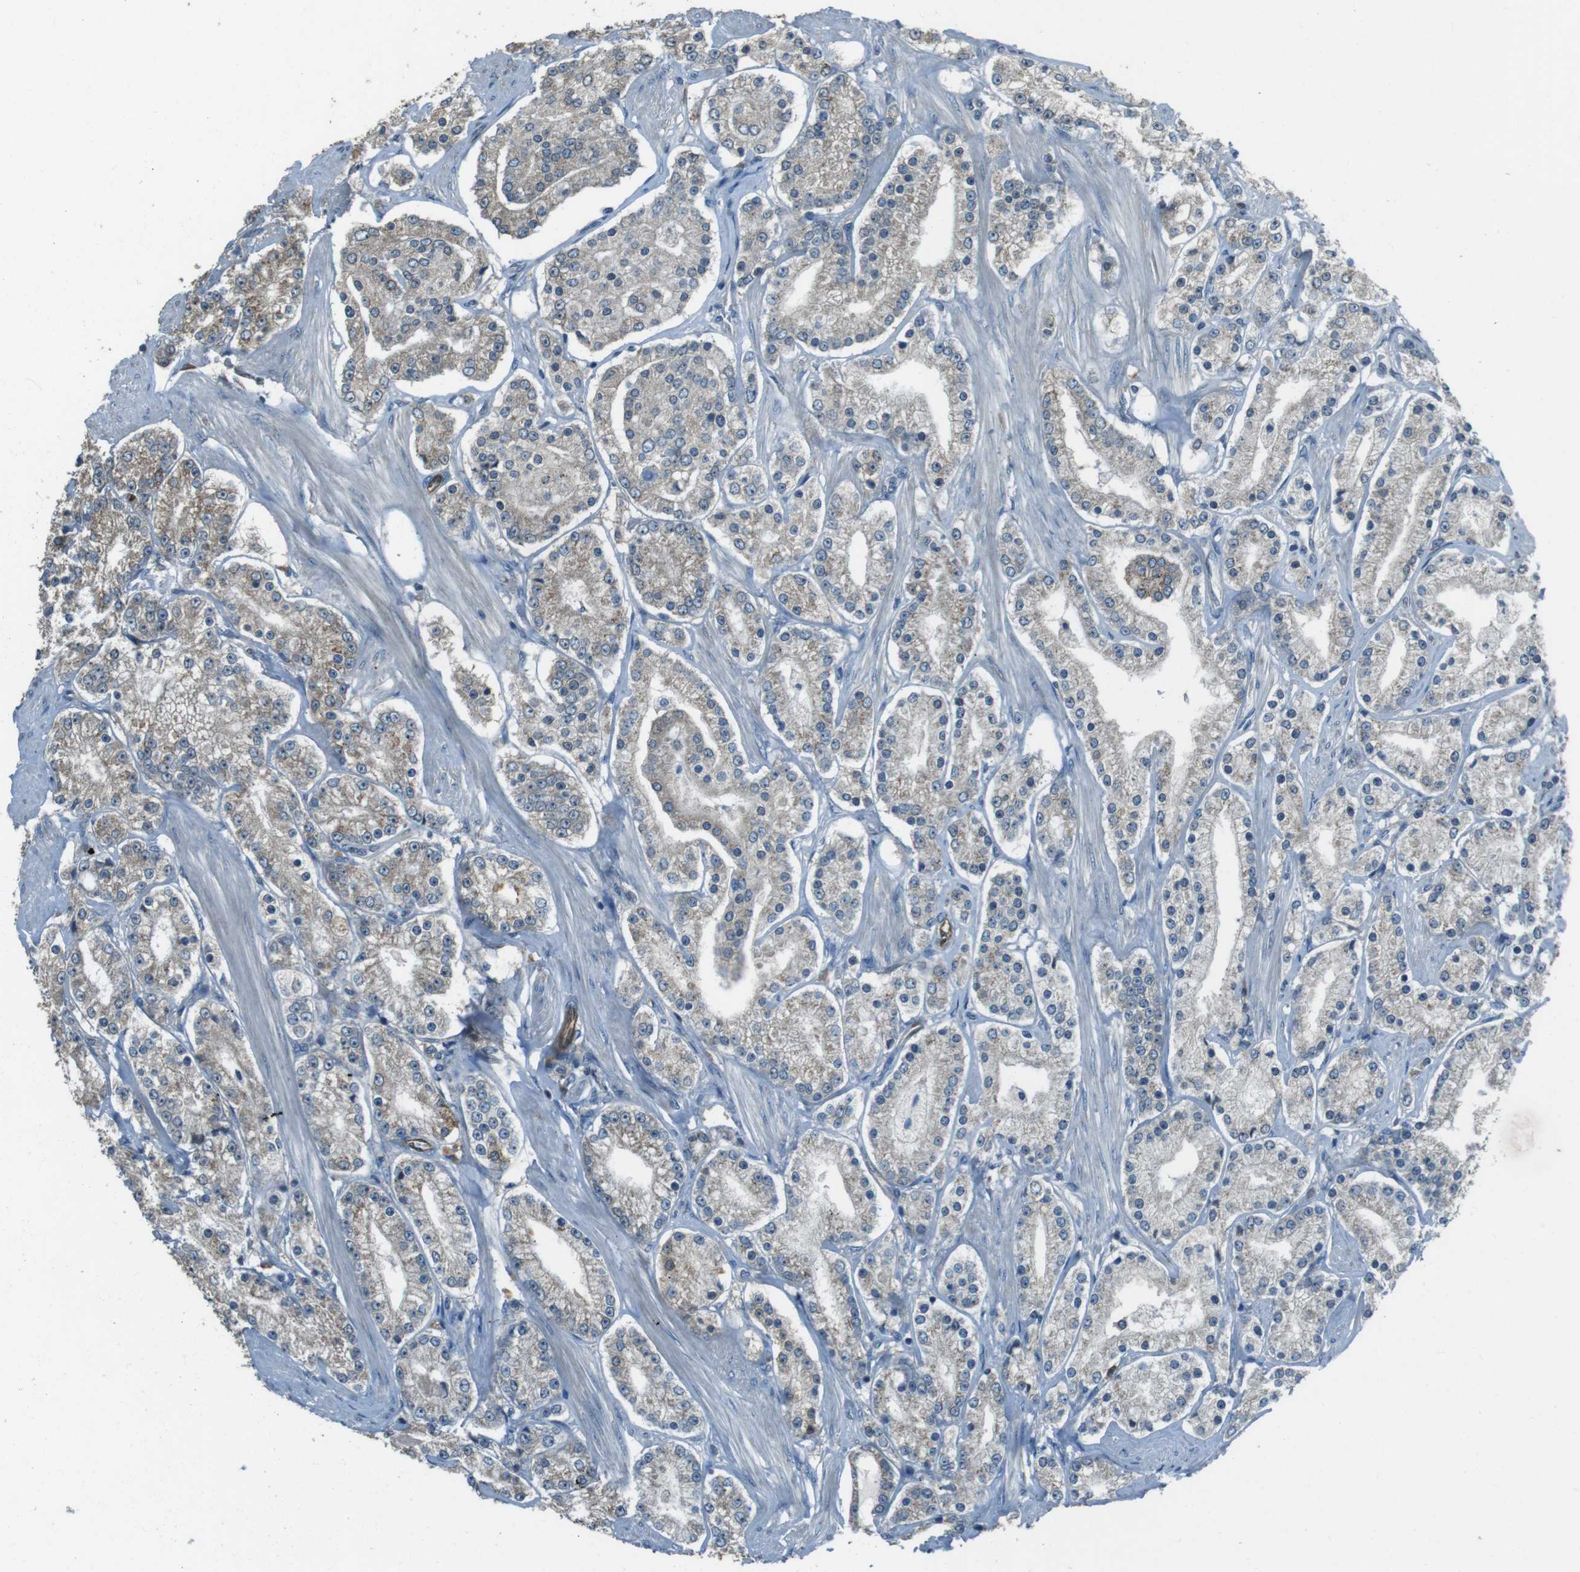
{"staining": {"intensity": "weak", "quantity": "<25%", "location": "cytoplasmic/membranous"}, "tissue": "prostate cancer", "cell_type": "Tumor cells", "image_type": "cancer", "snomed": [{"axis": "morphology", "description": "Adenocarcinoma, Low grade"}, {"axis": "topography", "description": "Prostate"}], "caption": "There is no significant expression in tumor cells of prostate cancer (adenocarcinoma (low-grade)).", "gene": "MFAP3", "patient": {"sex": "male", "age": 63}}